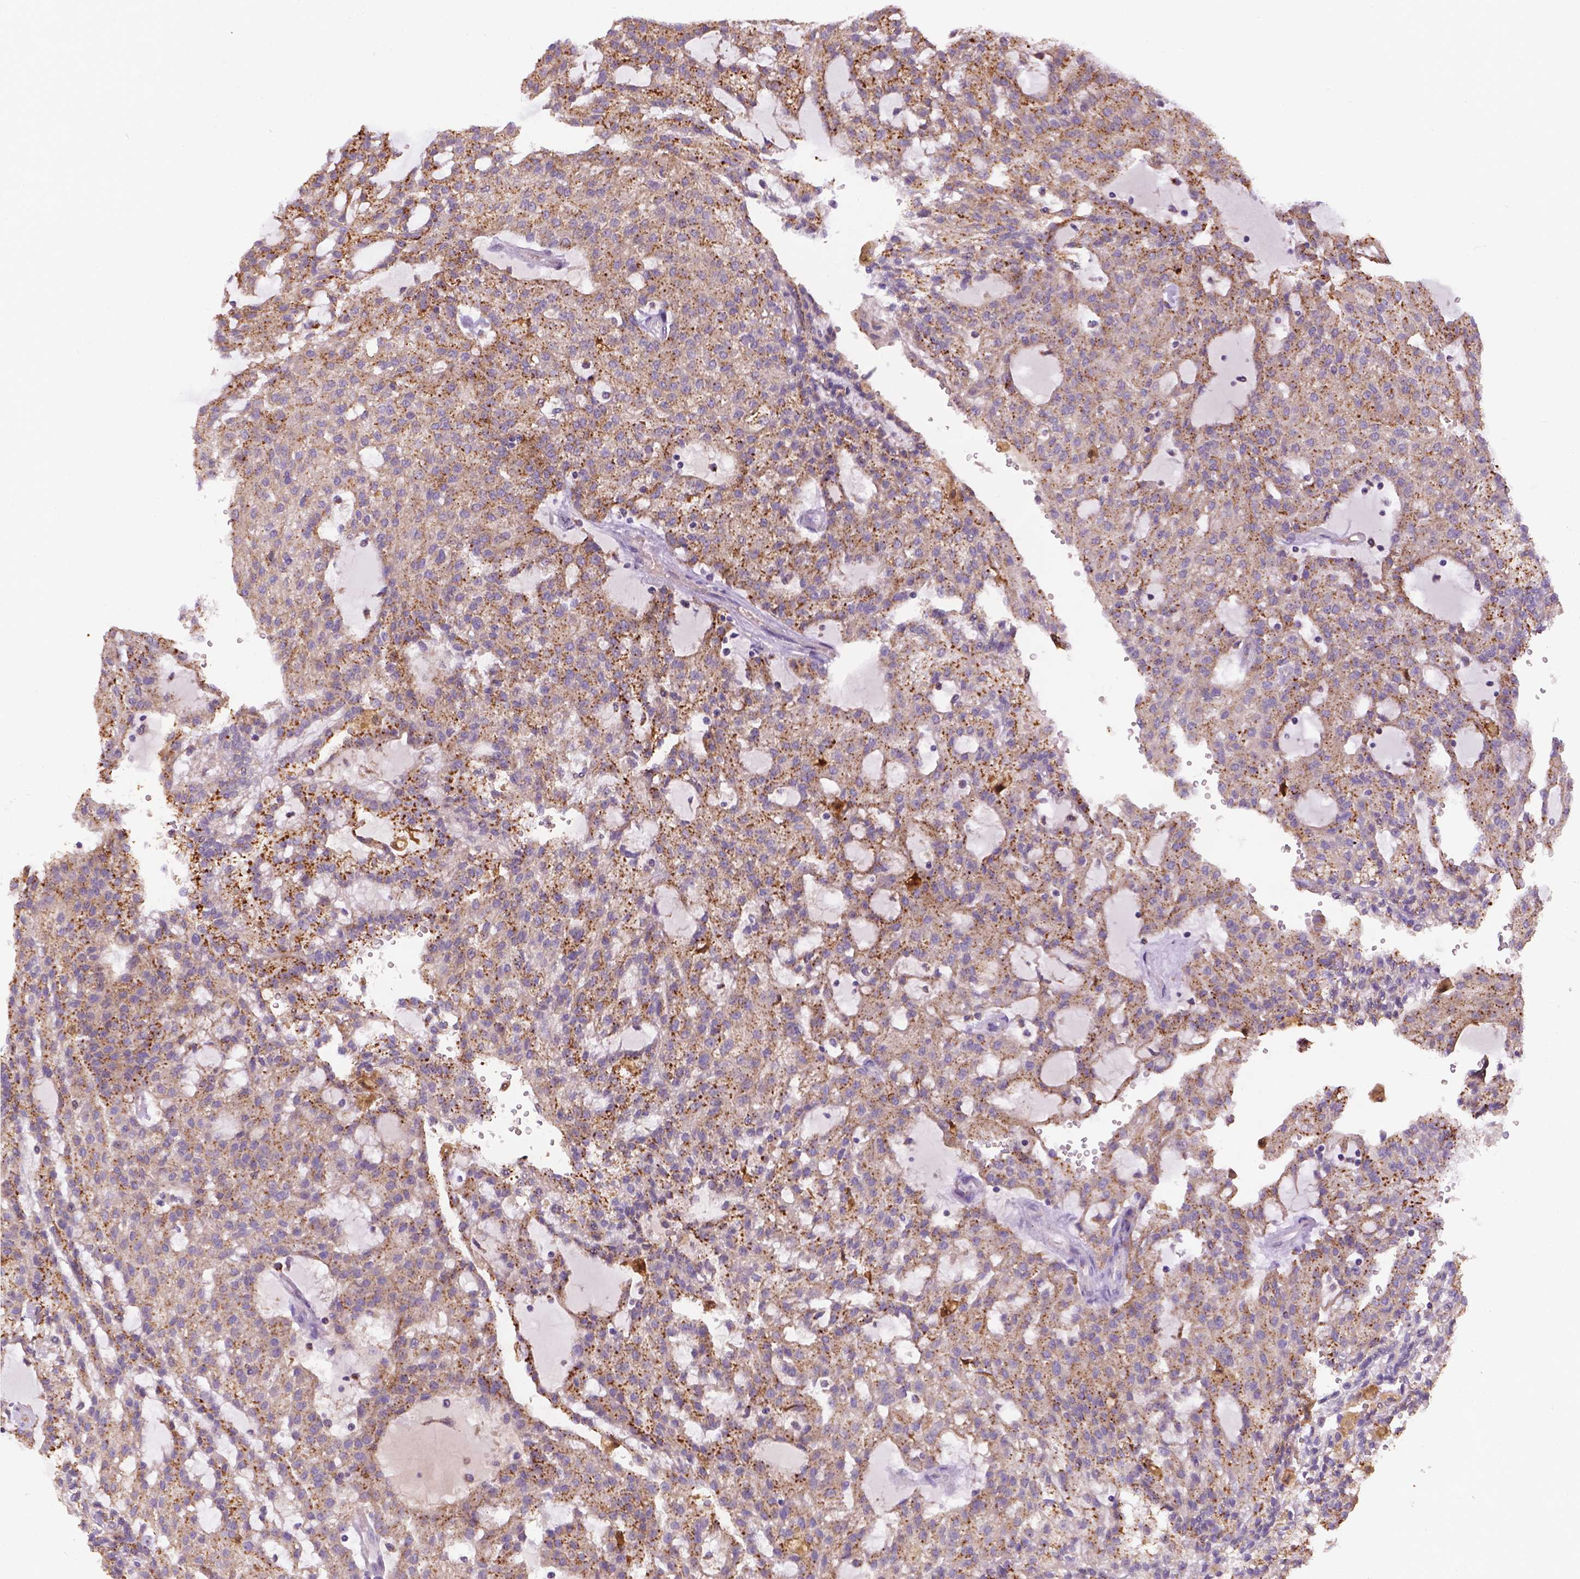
{"staining": {"intensity": "weak", "quantity": ">75%", "location": "cytoplasmic/membranous"}, "tissue": "renal cancer", "cell_type": "Tumor cells", "image_type": "cancer", "snomed": [{"axis": "morphology", "description": "Adenocarcinoma, NOS"}, {"axis": "topography", "description": "Kidney"}], "caption": "Immunohistochemical staining of human renal adenocarcinoma displays low levels of weak cytoplasmic/membranous positivity in approximately >75% of tumor cells.", "gene": "TM4SF18", "patient": {"sex": "male", "age": 63}}